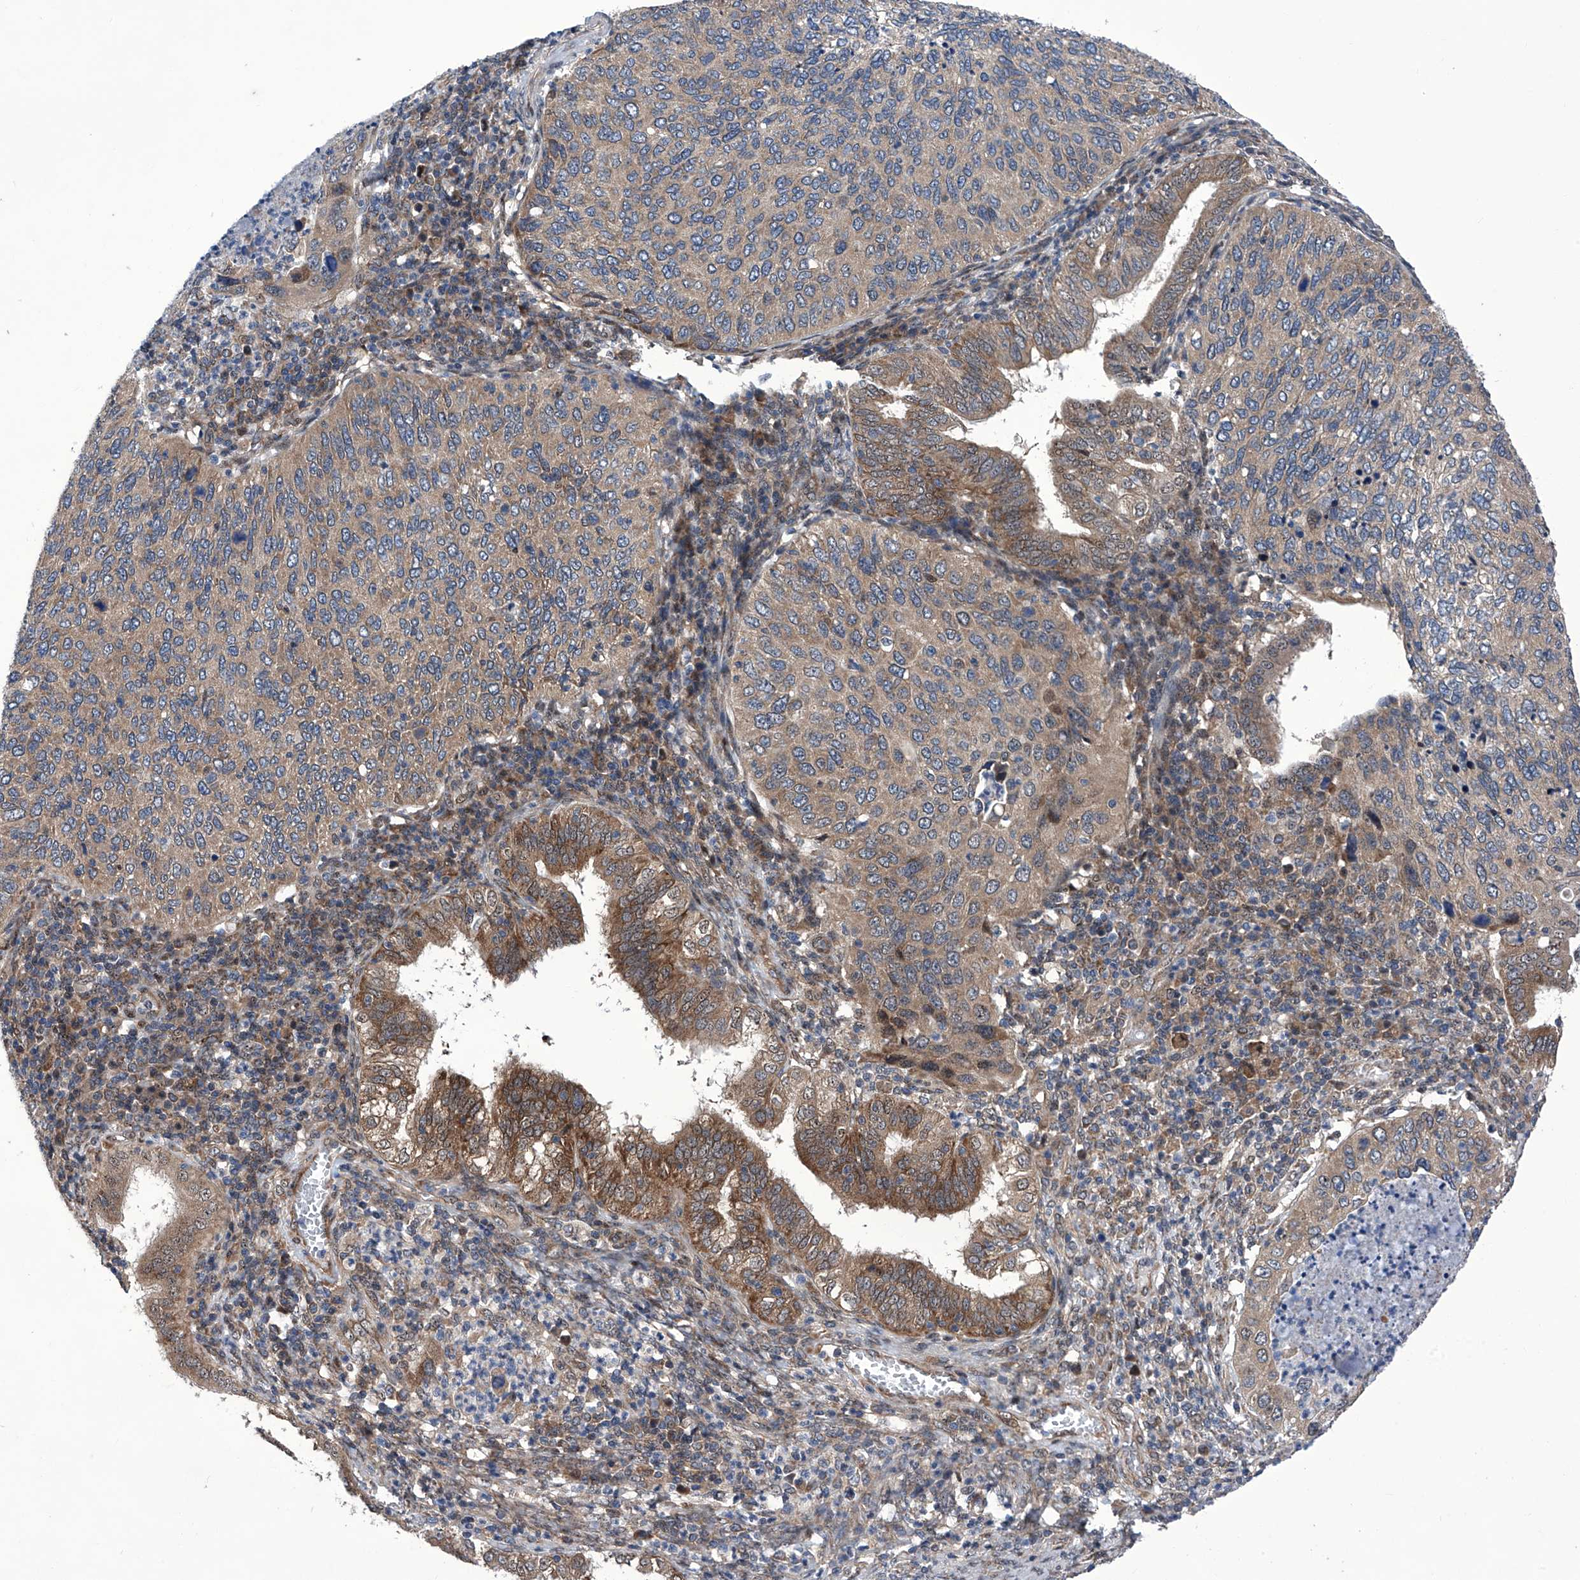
{"staining": {"intensity": "moderate", "quantity": "25%-75%", "location": "cytoplasmic/membranous"}, "tissue": "cervical cancer", "cell_type": "Tumor cells", "image_type": "cancer", "snomed": [{"axis": "morphology", "description": "Squamous cell carcinoma, NOS"}, {"axis": "topography", "description": "Cervix"}], "caption": "About 25%-75% of tumor cells in human cervical cancer show moderate cytoplasmic/membranous protein positivity as visualized by brown immunohistochemical staining.", "gene": "KTI12", "patient": {"sex": "female", "age": 38}}